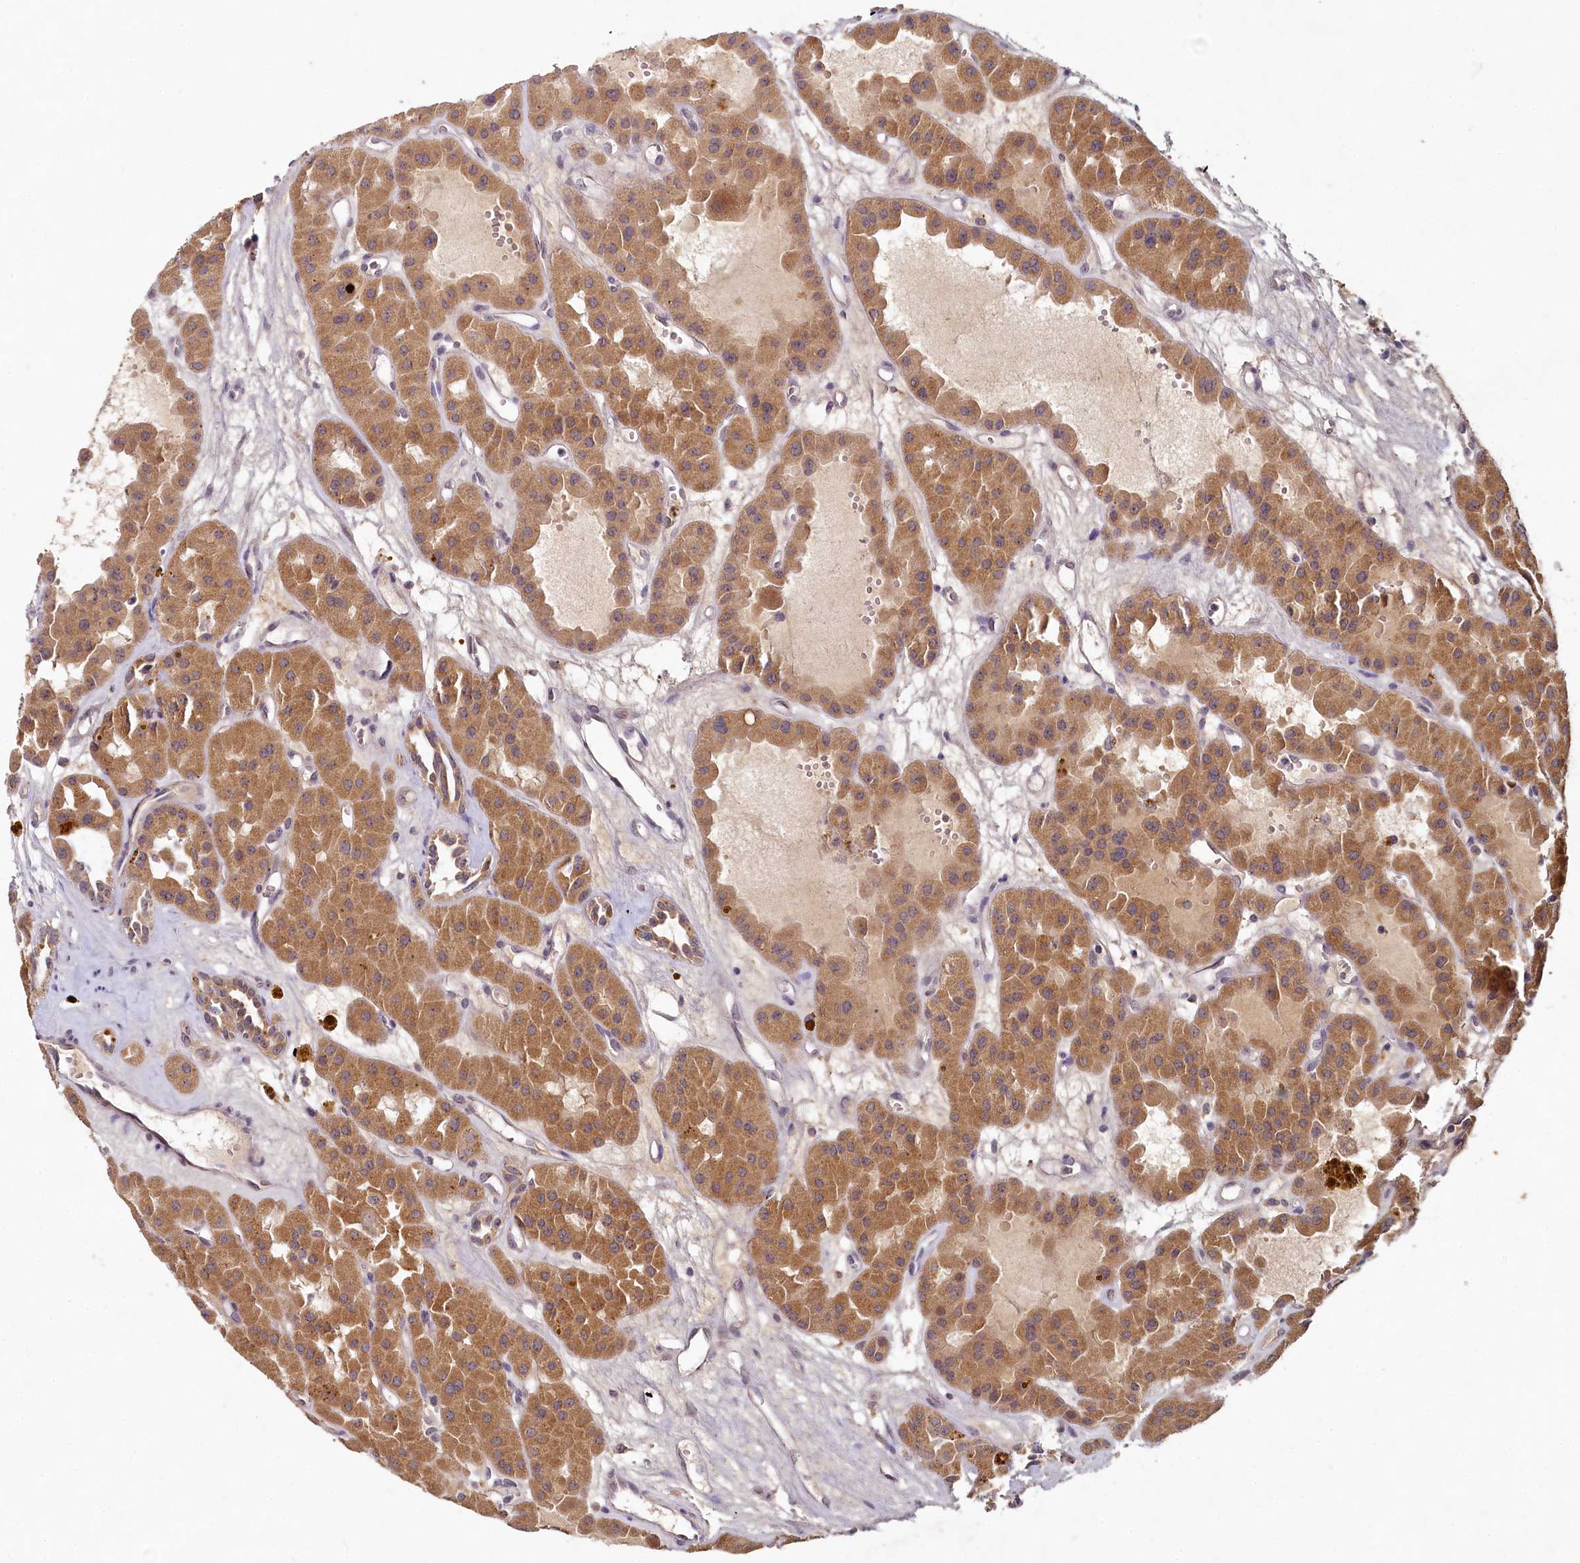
{"staining": {"intensity": "moderate", "quantity": ">75%", "location": "cytoplasmic/membranous"}, "tissue": "renal cancer", "cell_type": "Tumor cells", "image_type": "cancer", "snomed": [{"axis": "morphology", "description": "Carcinoma, NOS"}, {"axis": "topography", "description": "Kidney"}], "caption": "A high-resolution photomicrograph shows immunohistochemistry staining of carcinoma (renal), which demonstrates moderate cytoplasmic/membranous staining in about >75% of tumor cells.", "gene": "HERC3", "patient": {"sex": "female", "age": 75}}